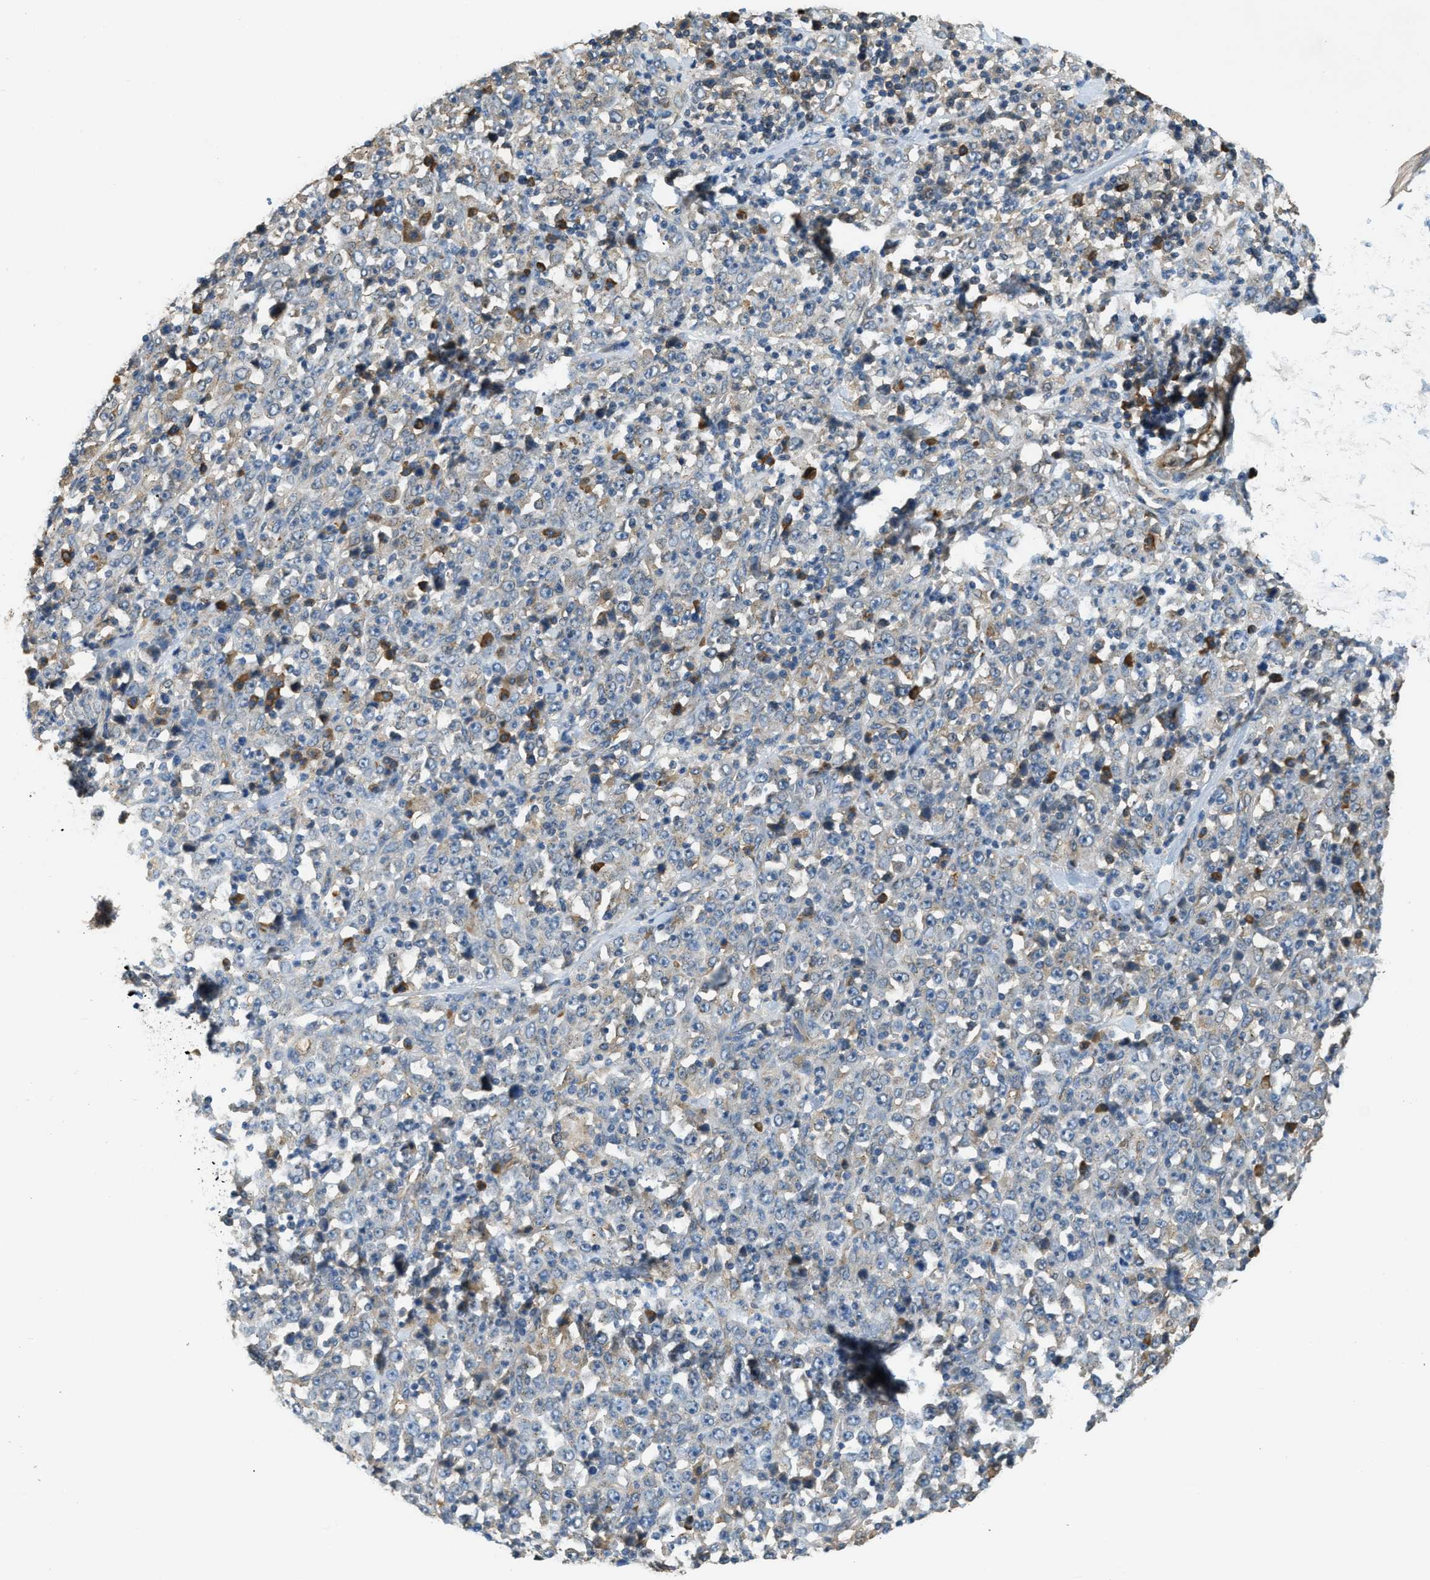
{"staining": {"intensity": "negative", "quantity": "none", "location": "none"}, "tissue": "stomach cancer", "cell_type": "Tumor cells", "image_type": "cancer", "snomed": [{"axis": "morphology", "description": "Normal tissue, NOS"}, {"axis": "morphology", "description": "Adenocarcinoma, NOS"}, {"axis": "topography", "description": "Stomach, upper"}, {"axis": "topography", "description": "Stomach"}], "caption": "This is an immunohistochemistry (IHC) micrograph of human adenocarcinoma (stomach). There is no staining in tumor cells.", "gene": "CFLAR", "patient": {"sex": "male", "age": 59}}